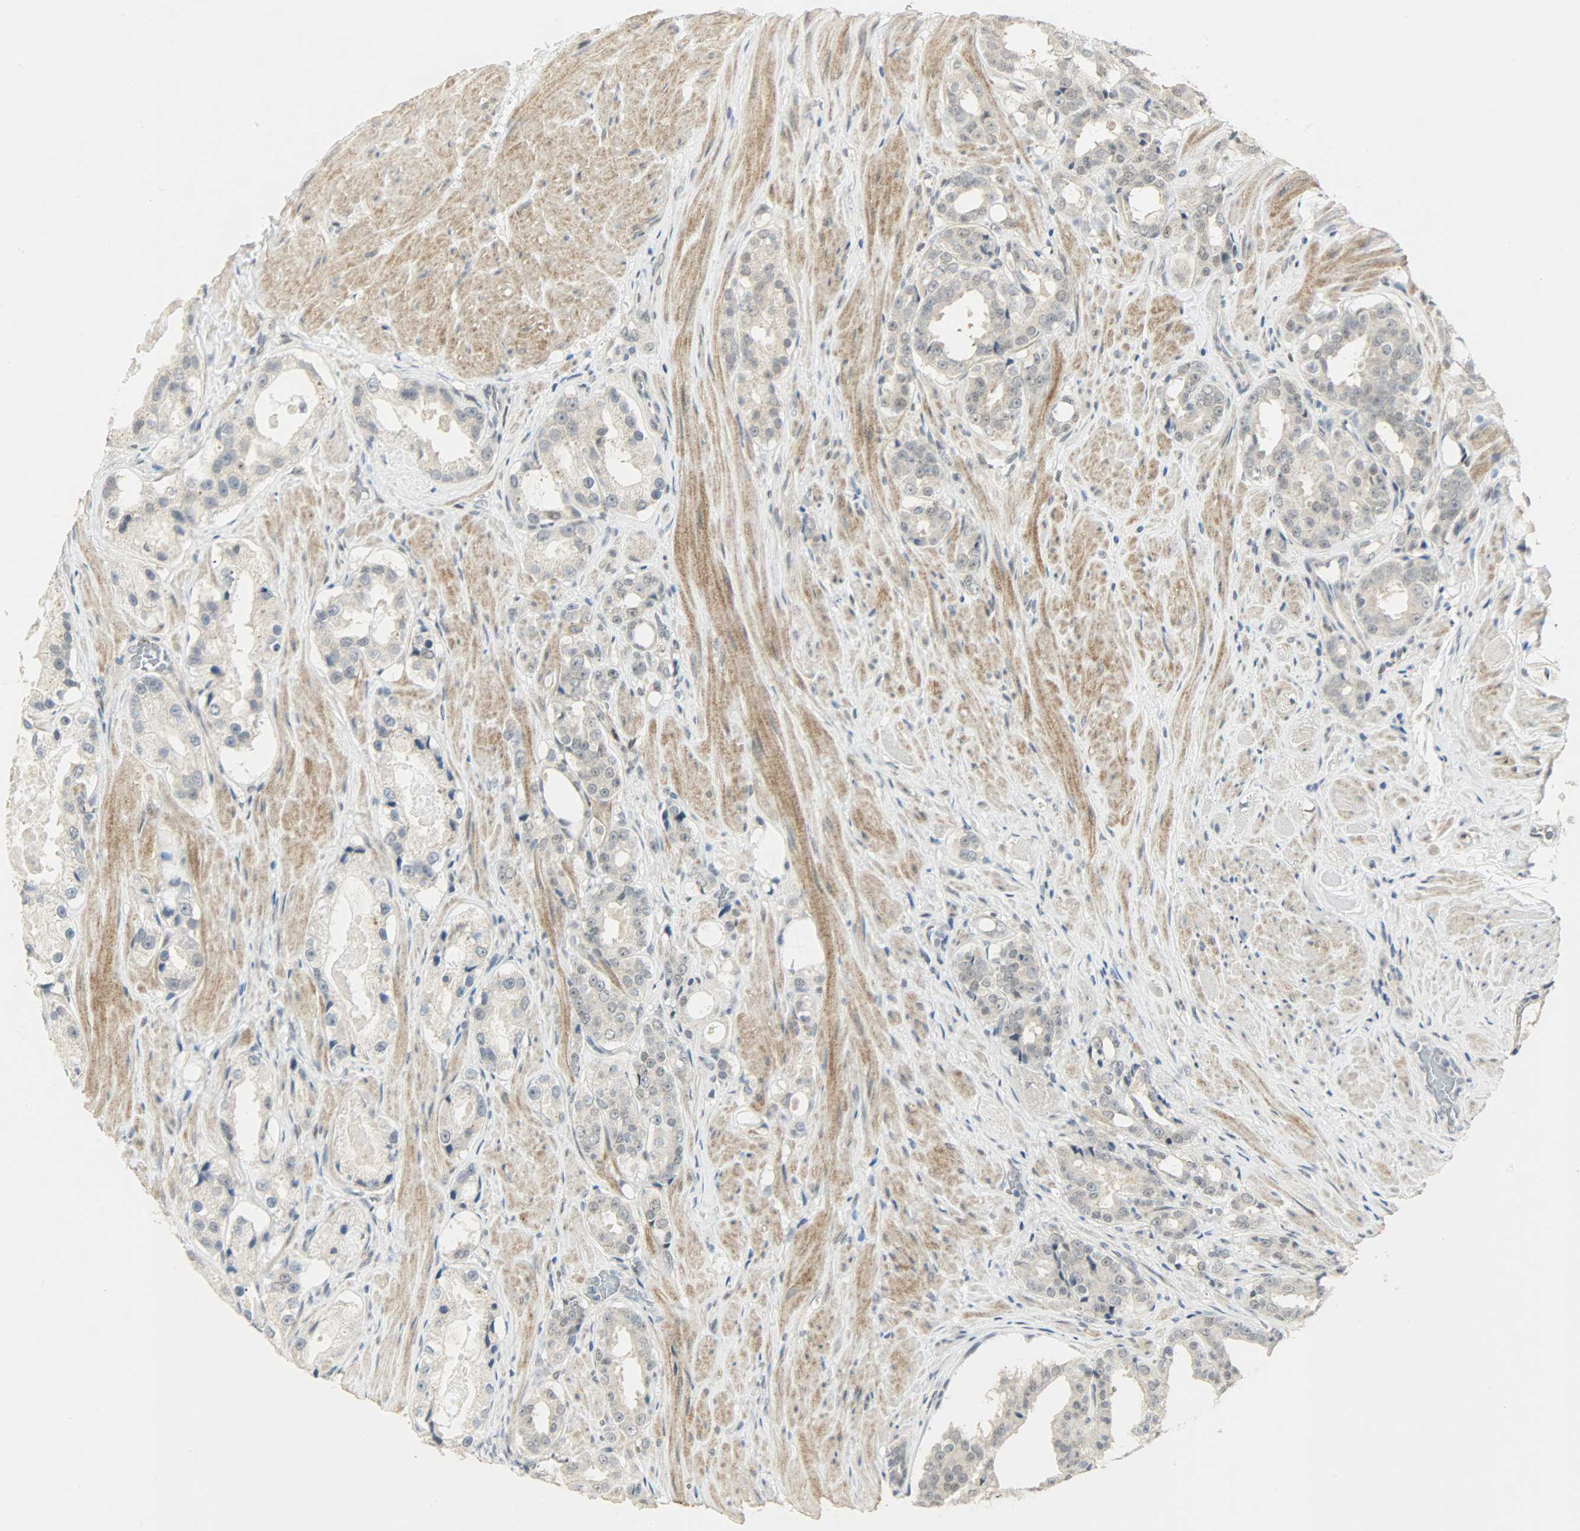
{"staining": {"intensity": "weak", "quantity": "25%-75%", "location": "cytoplasmic/membranous,nuclear"}, "tissue": "prostate cancer", "cell_type": "Tumor cells", "image_type": "cancer", "snomed": [{"axis": "morphology", "description": "Adenocarcinoma, Medium grade"}, {"axis": "topography", "description": "Prostate"}], "caption": "Approximately 25%-75% of tumor cells in human prostate cancer (adenocarcinoma (medium-grade)) show weak cytoplasmic/membranous and nuclear protein expression as visualized by brown immunohistochemical staining.", "gene": "PPARG", "patient": {"sex": "male", "age": 60}}